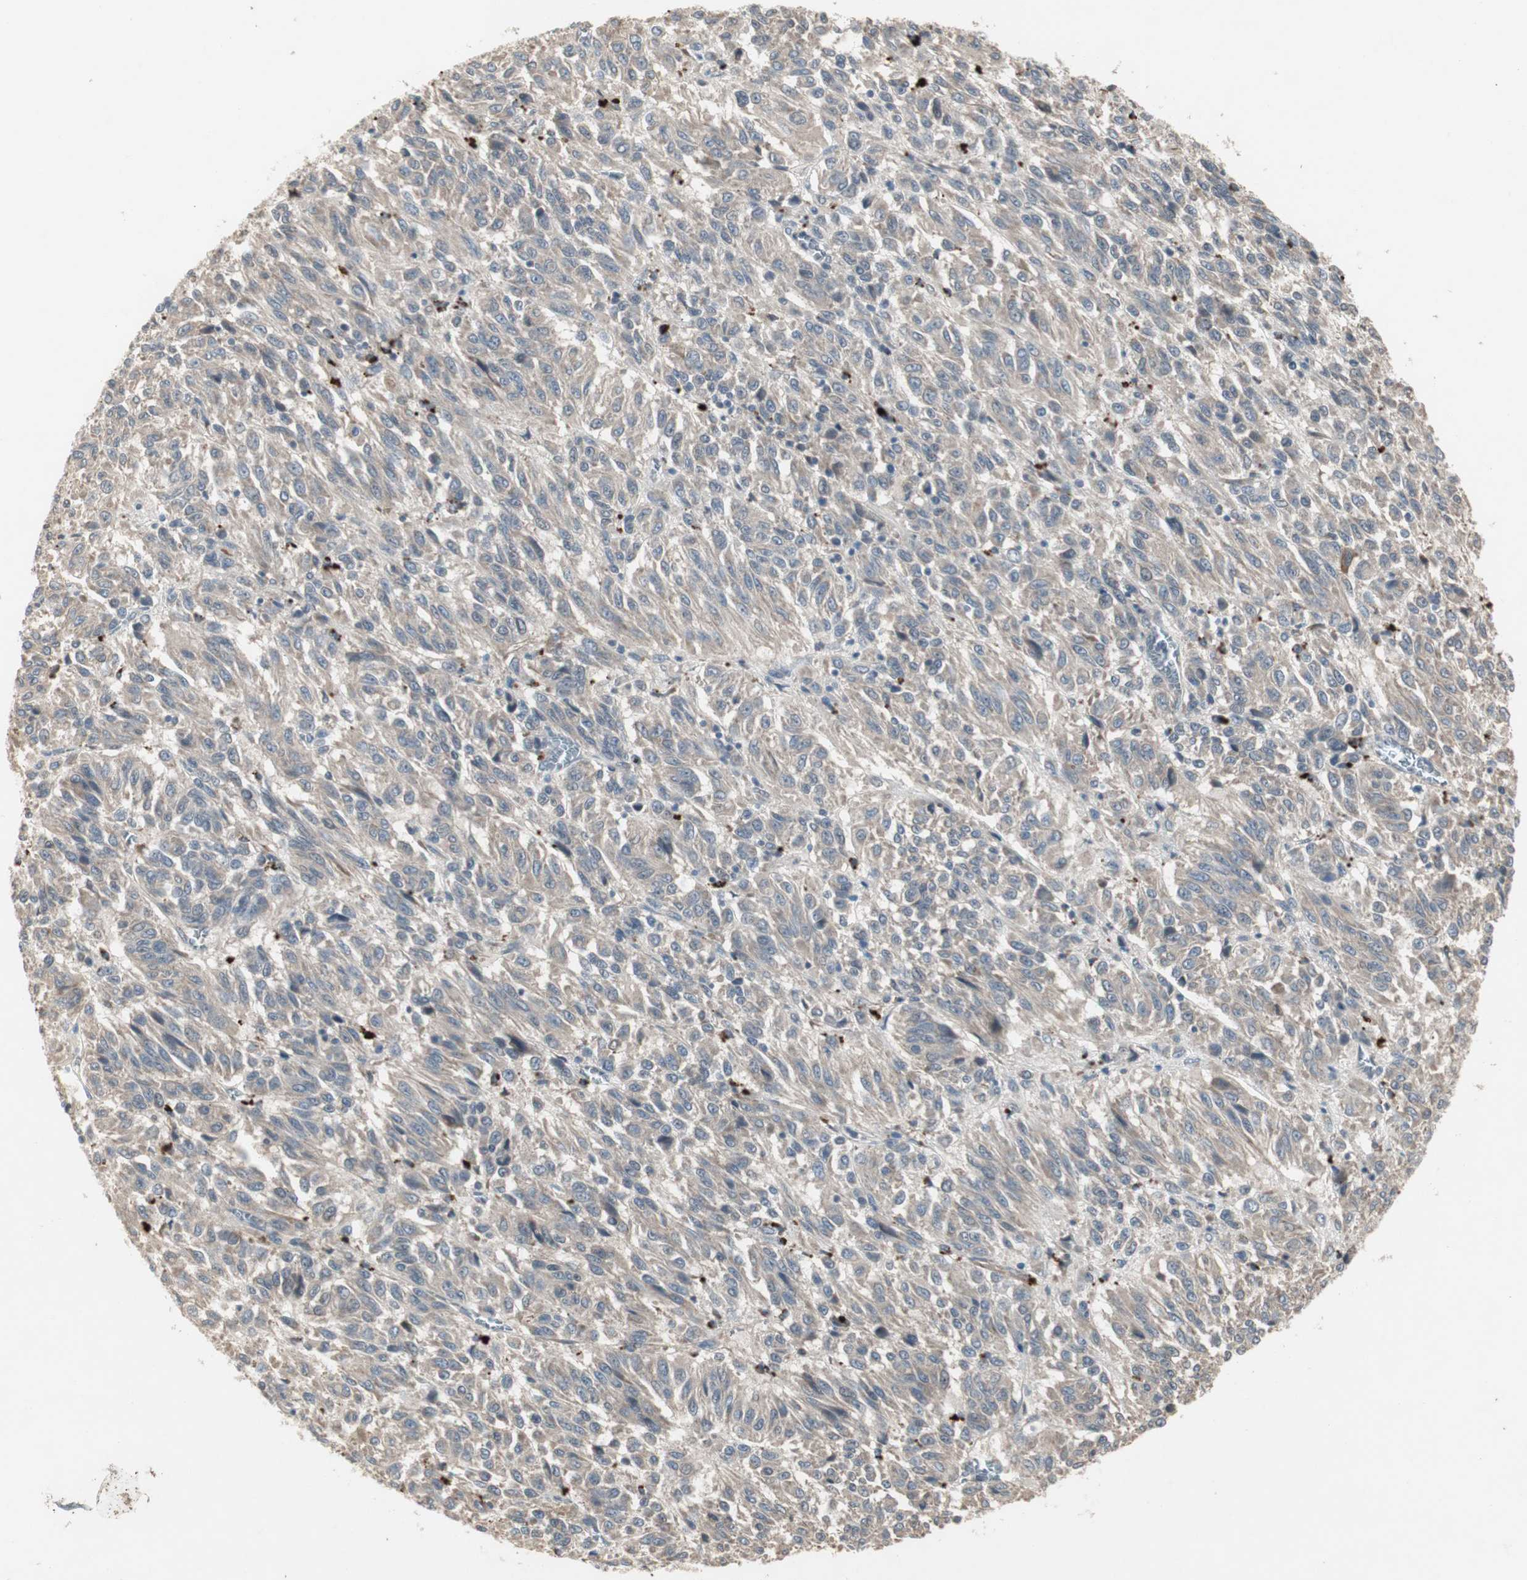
{"staining": {"intensity": "weak", "quantity": "<25%", "location": "cytoplasmic/membranous"}, "tissue": "melanoma", "cell_type": "Tumor cells", "image_type": "cancer", "snomed": [{"axis": "morphology", "description": "Malignant melanoma, Metastatic site"}, {"axis": "topography", "description": "Lung"}], "caption": "Tumor cells are negative for protein expression in human melanoma.", "gene": "JMJD7-PLA2G4B", "patient": {"sex": "male", "age": 64}}